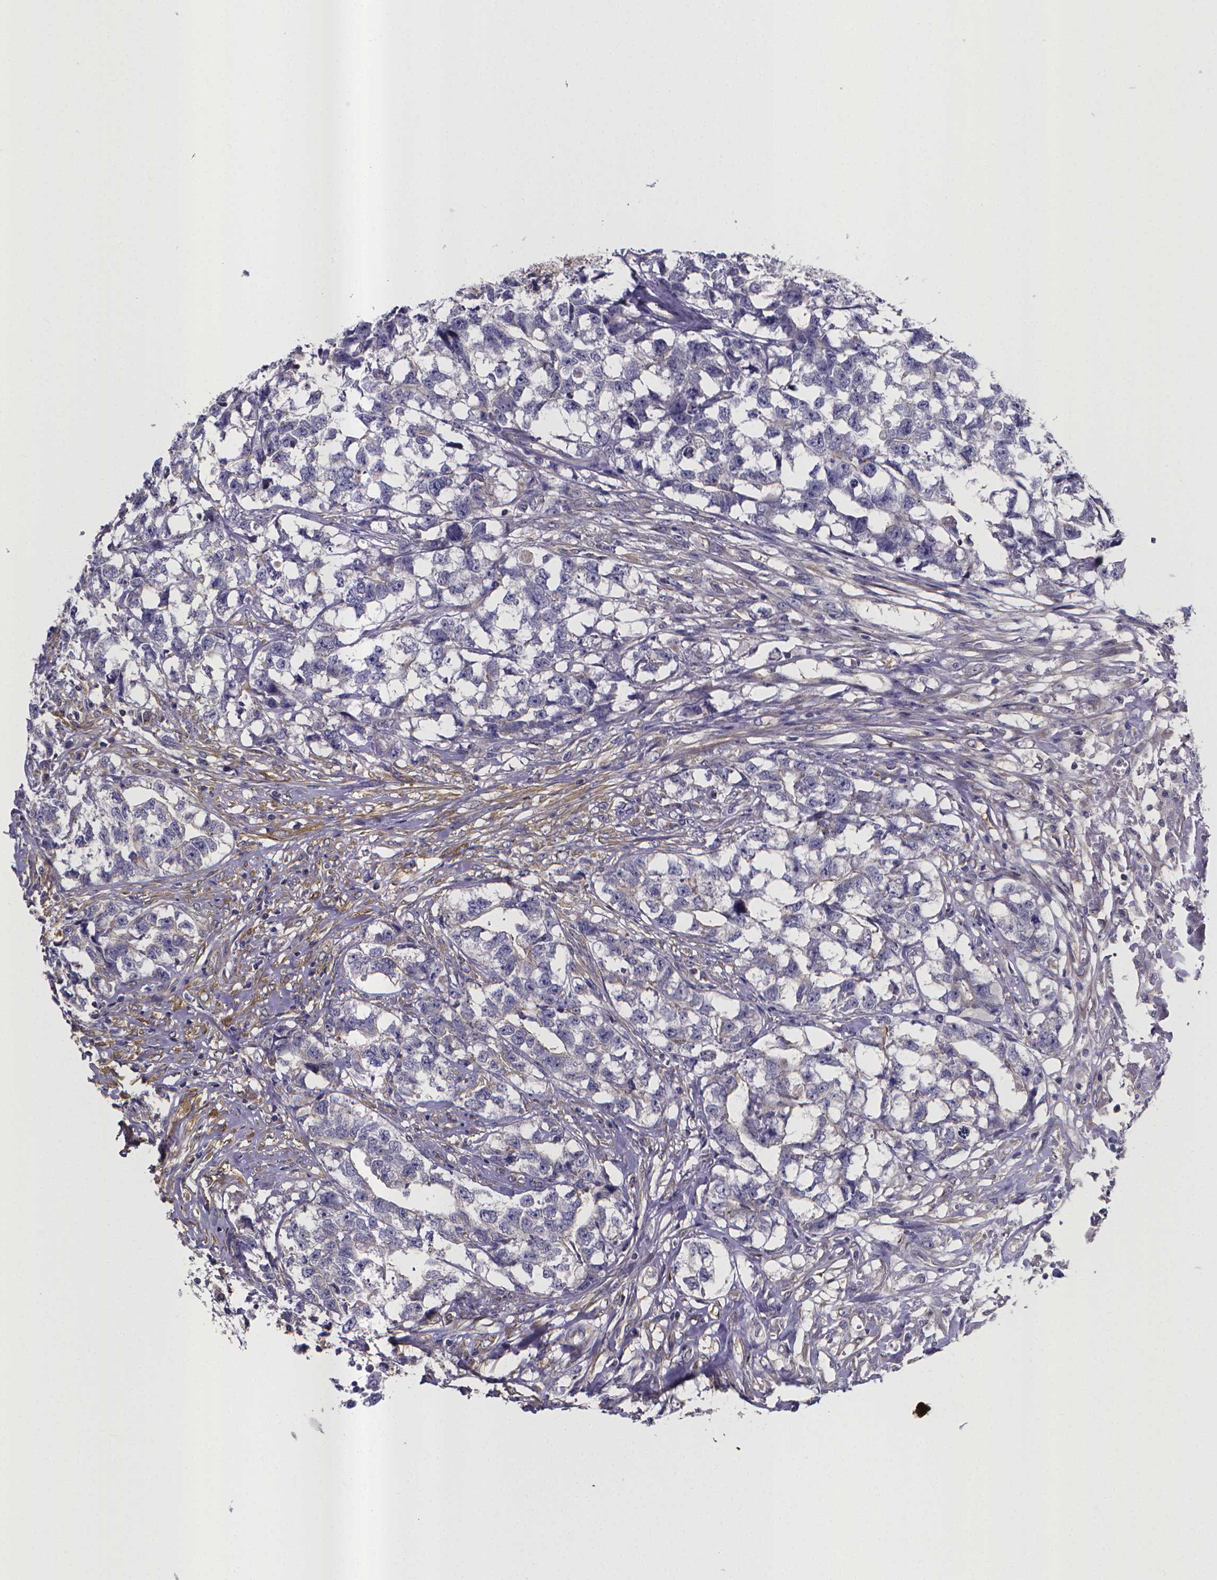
{"staining": {"intensity": "negative", "quantity": "none", "location": "none"}, "tissue": "testis cancer", "cell_type": "Tumor cells", "image_type": "cancer", "snomed": [{"axis": "morphology", "description": "Carcinoma, Embryonal, NOS"}, {"axis": "morphology", "description": "Teratoma, malignant, NOS"}, {"axis": "topography", "description": "Testis"}], "caption": "High magnification brightfield microscopy of testis teratoma (malignant) stained with DAB (3,3'-diaminobenzidine) (brown) and counterstained with hematoxylin (blue): tumor cells show no significant staining.", "gene": "RERG", "patient": {"sex": "male", "age": 44}}